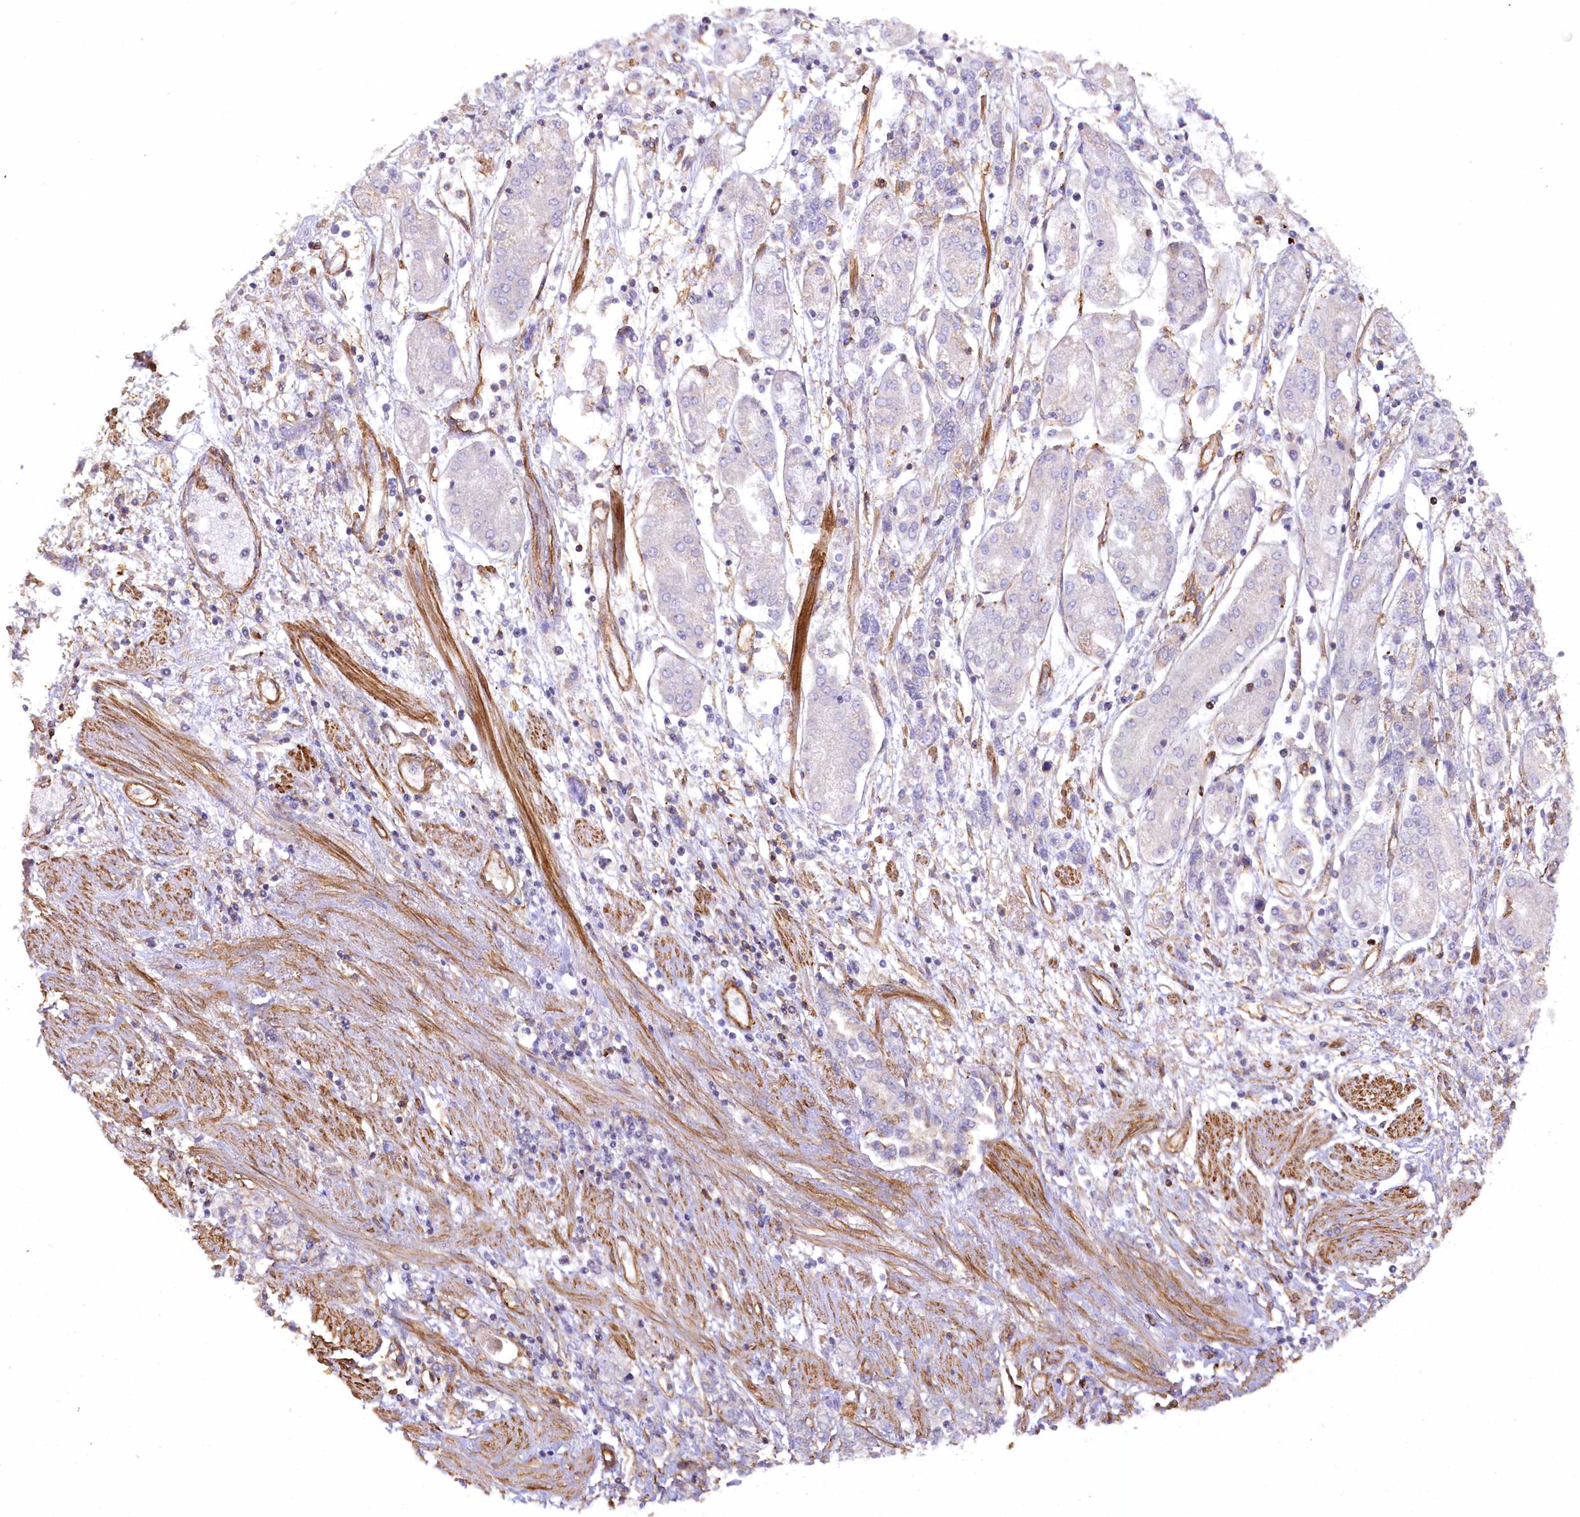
{"staining": {"intensity": "negative", "quantity": "none", "location": "none"}, "tissue": "stomach cancer", "cell_type": "Tumor cells", "image_type": "cancer", "snomed": [{"axis": "morphology", "description": "Adenocarcinoma, NOS"}, {"axis": "topography", "description": "Stomach"}], "caption": "This is an IHC photomicrograph of human stomach adenocarcinoma. There is no staining in tumor cells.", "gene": "SYNPO2", "patient": {"sex": "female", "age": 76}}